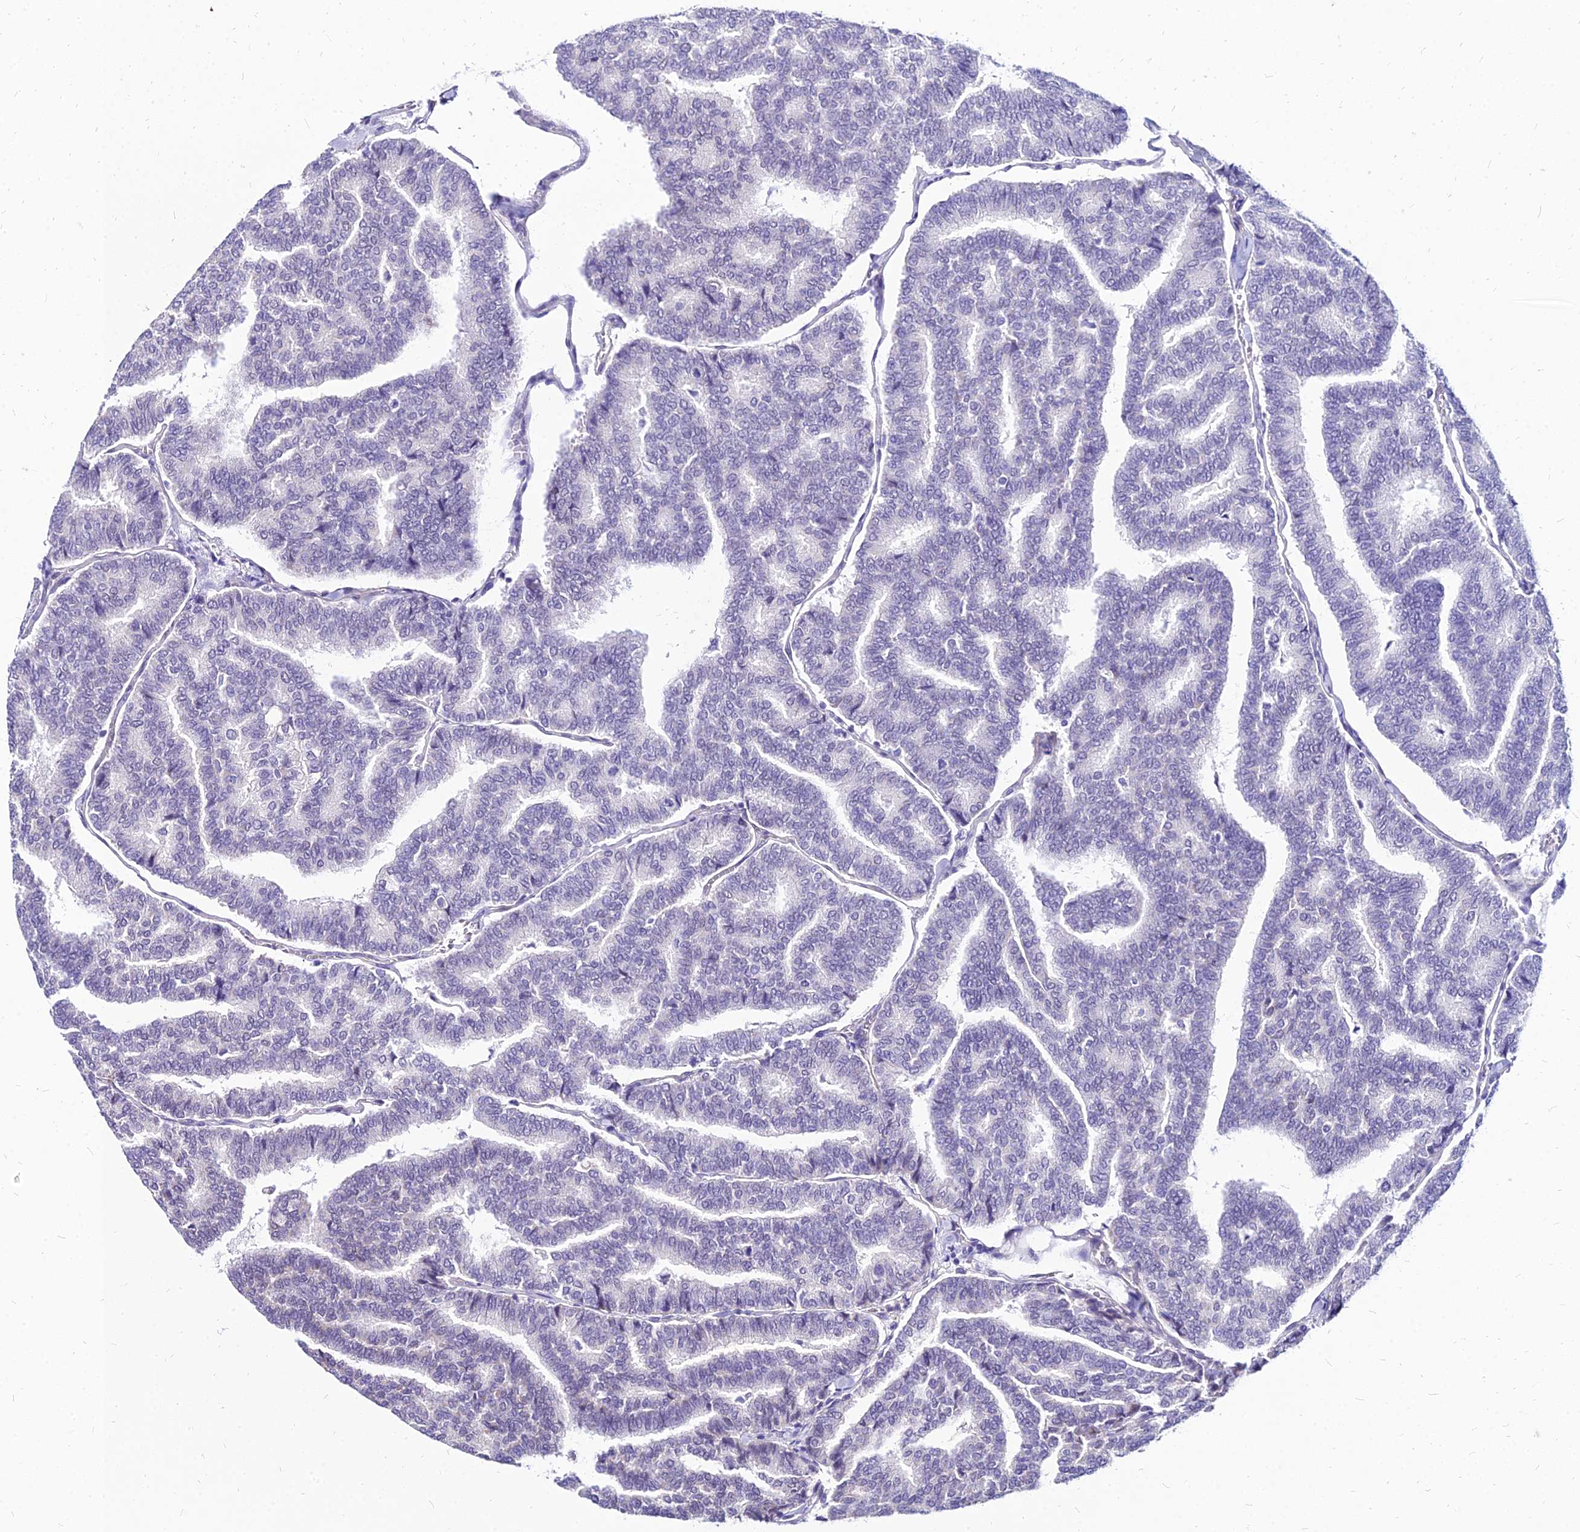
{"staining": {"intensity": "negative", "quantity": "none", "location": "none"}, "tissue": "thyroid cancer", "cell_type": "Tumor cells", "image_type": "cancer", "snomed": [{"axis": "morphology", "description": "Papillary adenocarcinoma, NOS"}, {"axis": "topography", "description": "Thyroid gland"}], "caption": "Immunohistochemical staining of human thyroid cancer exhibits no significant staining in tumor cells.", "gene": "YEATS2", "patient": {"sex": "female", "age": 35}}